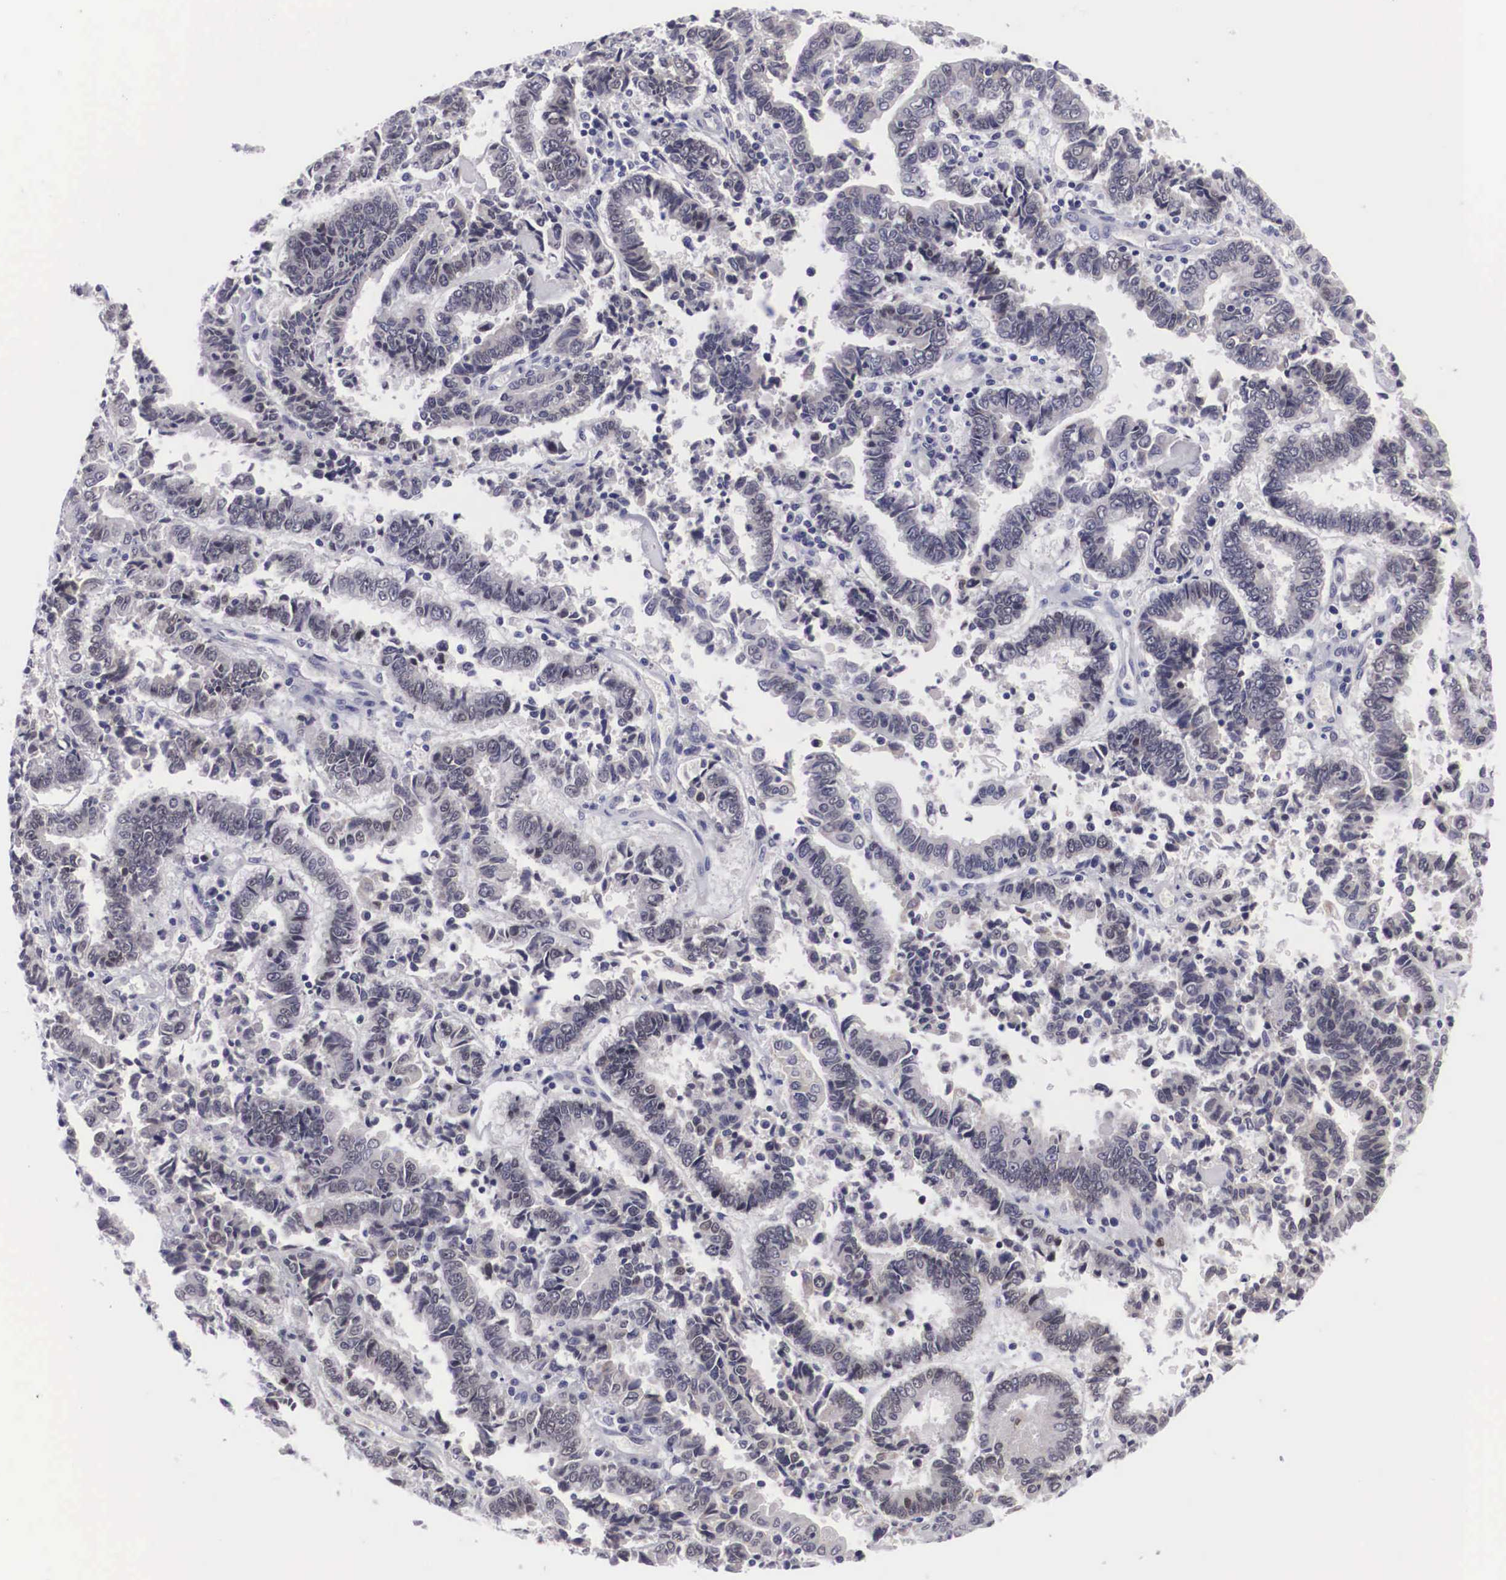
{"staining": {"intensity": "negative", "quantity": "none", "location": "none"}, "tissue": "endometrial cancer", "cell_type": "Tumor cells", "image_type": "cancer", "snomed": [{"axis": "morphology", "description": "Adenocarcinoma, NOS"}, {"axis": "topography", "description": "Endometrium"}], "caption": "The histopathology image displays no significant expression in tumor cells of adenocarcinoma (endometrial).", "gene": "SOX11", "patient": {"sex": "female", "age": 75}}